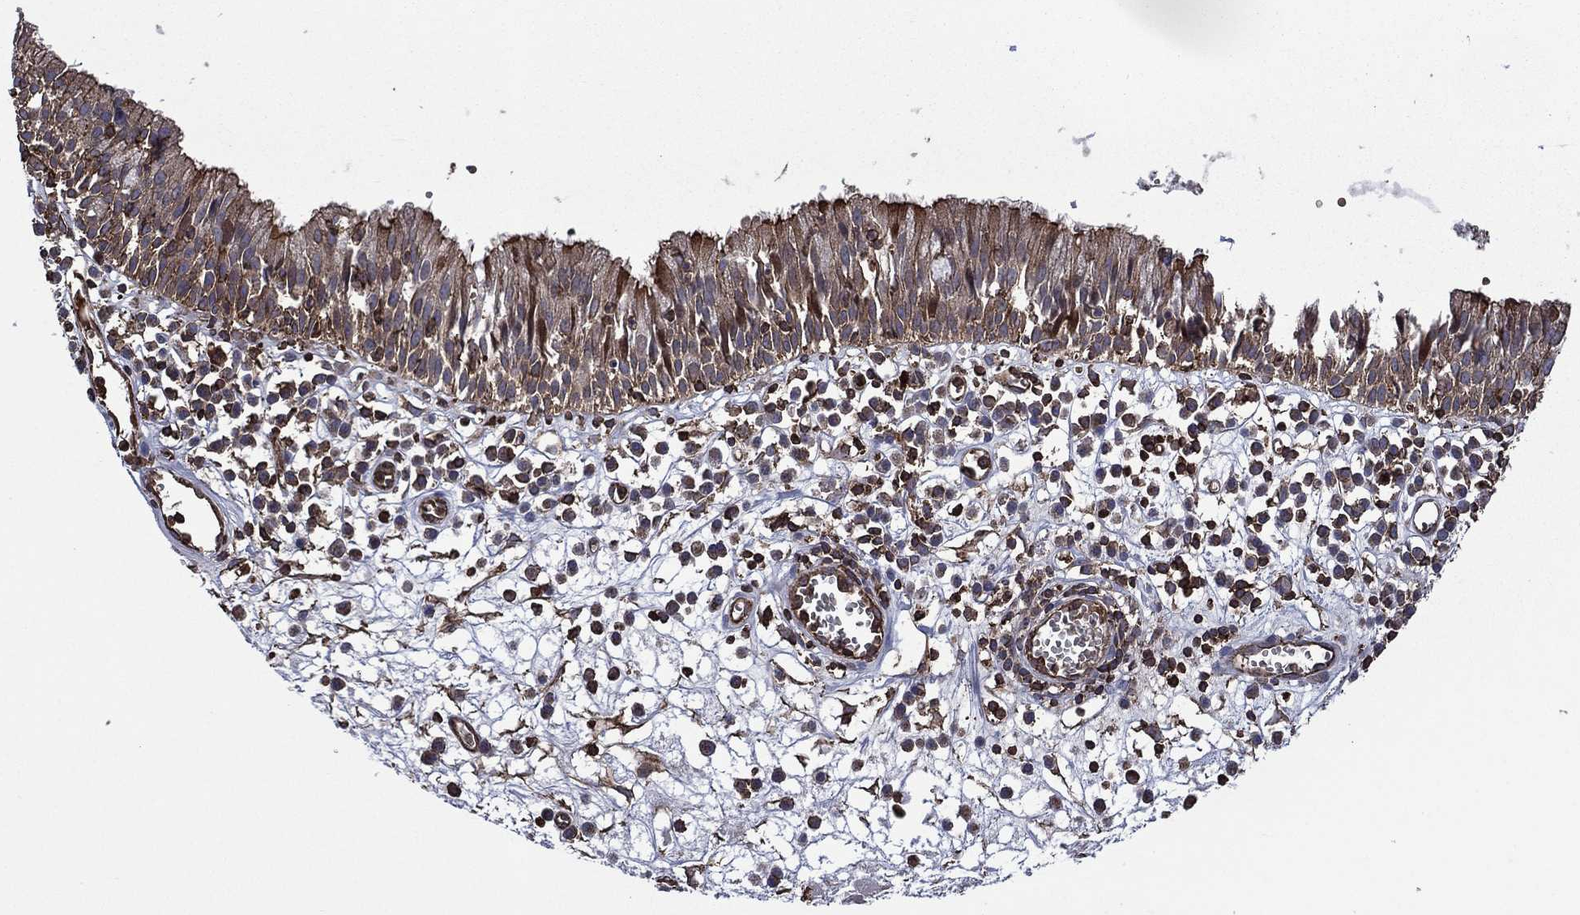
{"staining": {"intensity": "moderate", "quantity": "<25%", "location": "cytoplasmic/membranous"}, "tissue": "nasopharynx", "cell_type": "Respiratory epithelial cells", "image_type": "normal", "snomed": [{"axis": "morphology", "description": "Normal tissue, NOS"}, {"axis": "topography", "description": "Nasopharynx"}], "caption": "This is a histology image of immunohistochemistry staining of unremarkable nasopharynx, which shows moderate expression in the cytoplasmic/membranous of respiratory epithelial cells.", "gene": "PLPP3", "patient": {"sex": "female", "age": 77}}